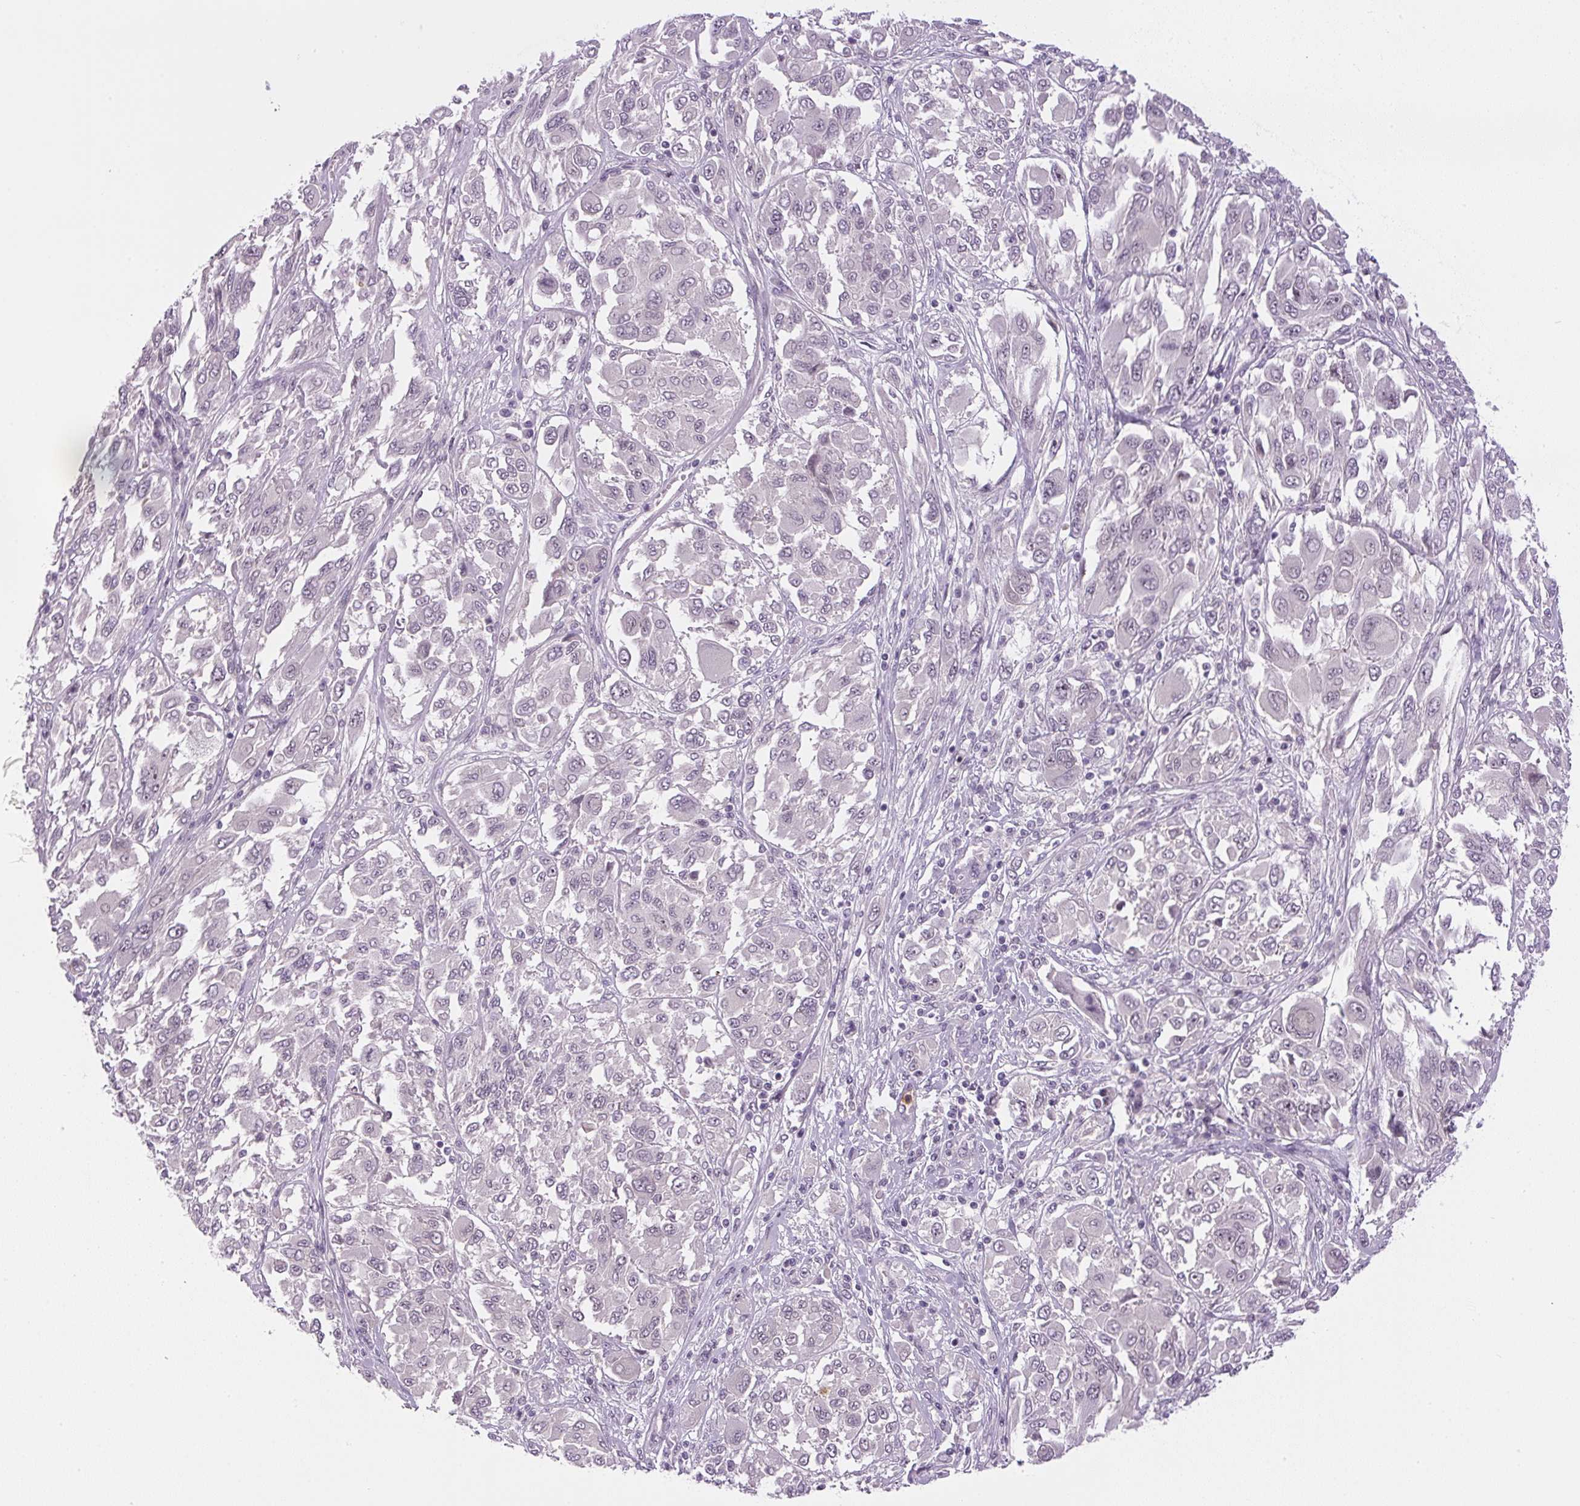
{"staining": {"intensity": "negative", "quantity": "none", "location": "none"}, "tissue": "melanoma", "cell_type": "Tumor cells", "image_type": "cancer", "snomed": [{"axis": "morphology", "description": "Malignant melanoma, NOS"}, {"axis": "topography", "description": "Skin"}], "caption": "Immunohistochemical staining of human malignant melanoma demonstrates no significant expression in tumor cells.", "gene": "SGF29", "patient": {"sex": "female", "age": 91}}